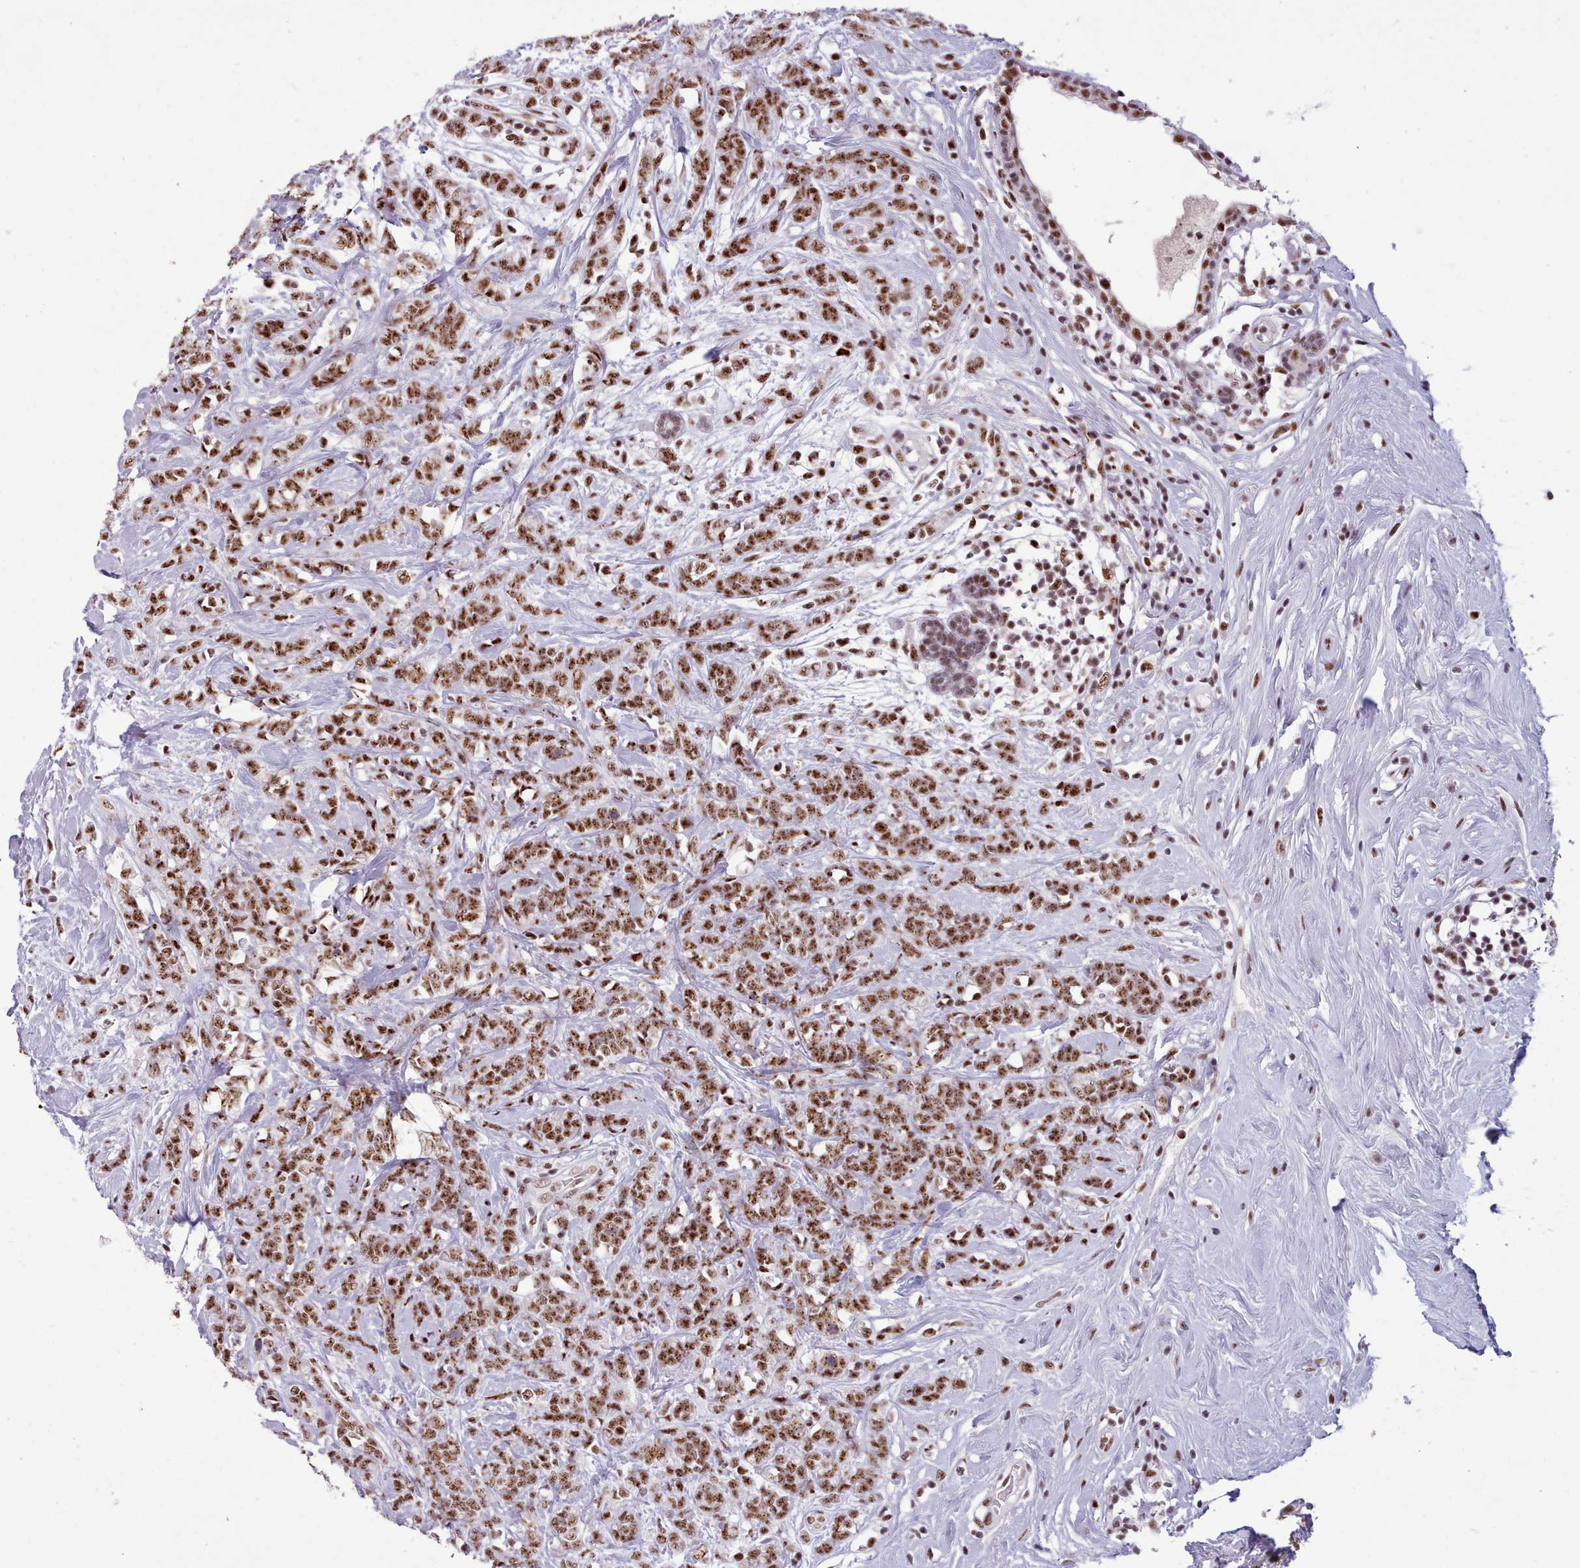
{"staining": {"intensity": "moderate", "quantity": ">75%", "location": "nuclear"}, "tissue": "breast cancer", "cell_type": "Tumor cells", "image_type": "cancer", "snomed": [{"axis": "morphology", "description": "Lobular carcinoma"}, {"axis": "topography", "description": "Breast"}], "caption": "Immunohistochemical staining of breast cancer (lobular carcinoma) exhibits medium levels of moderate nuclear expression in about >75% of tumor cells.", "gene": "TMEM35B", "patient": {"sex": "female", "age": 58}}